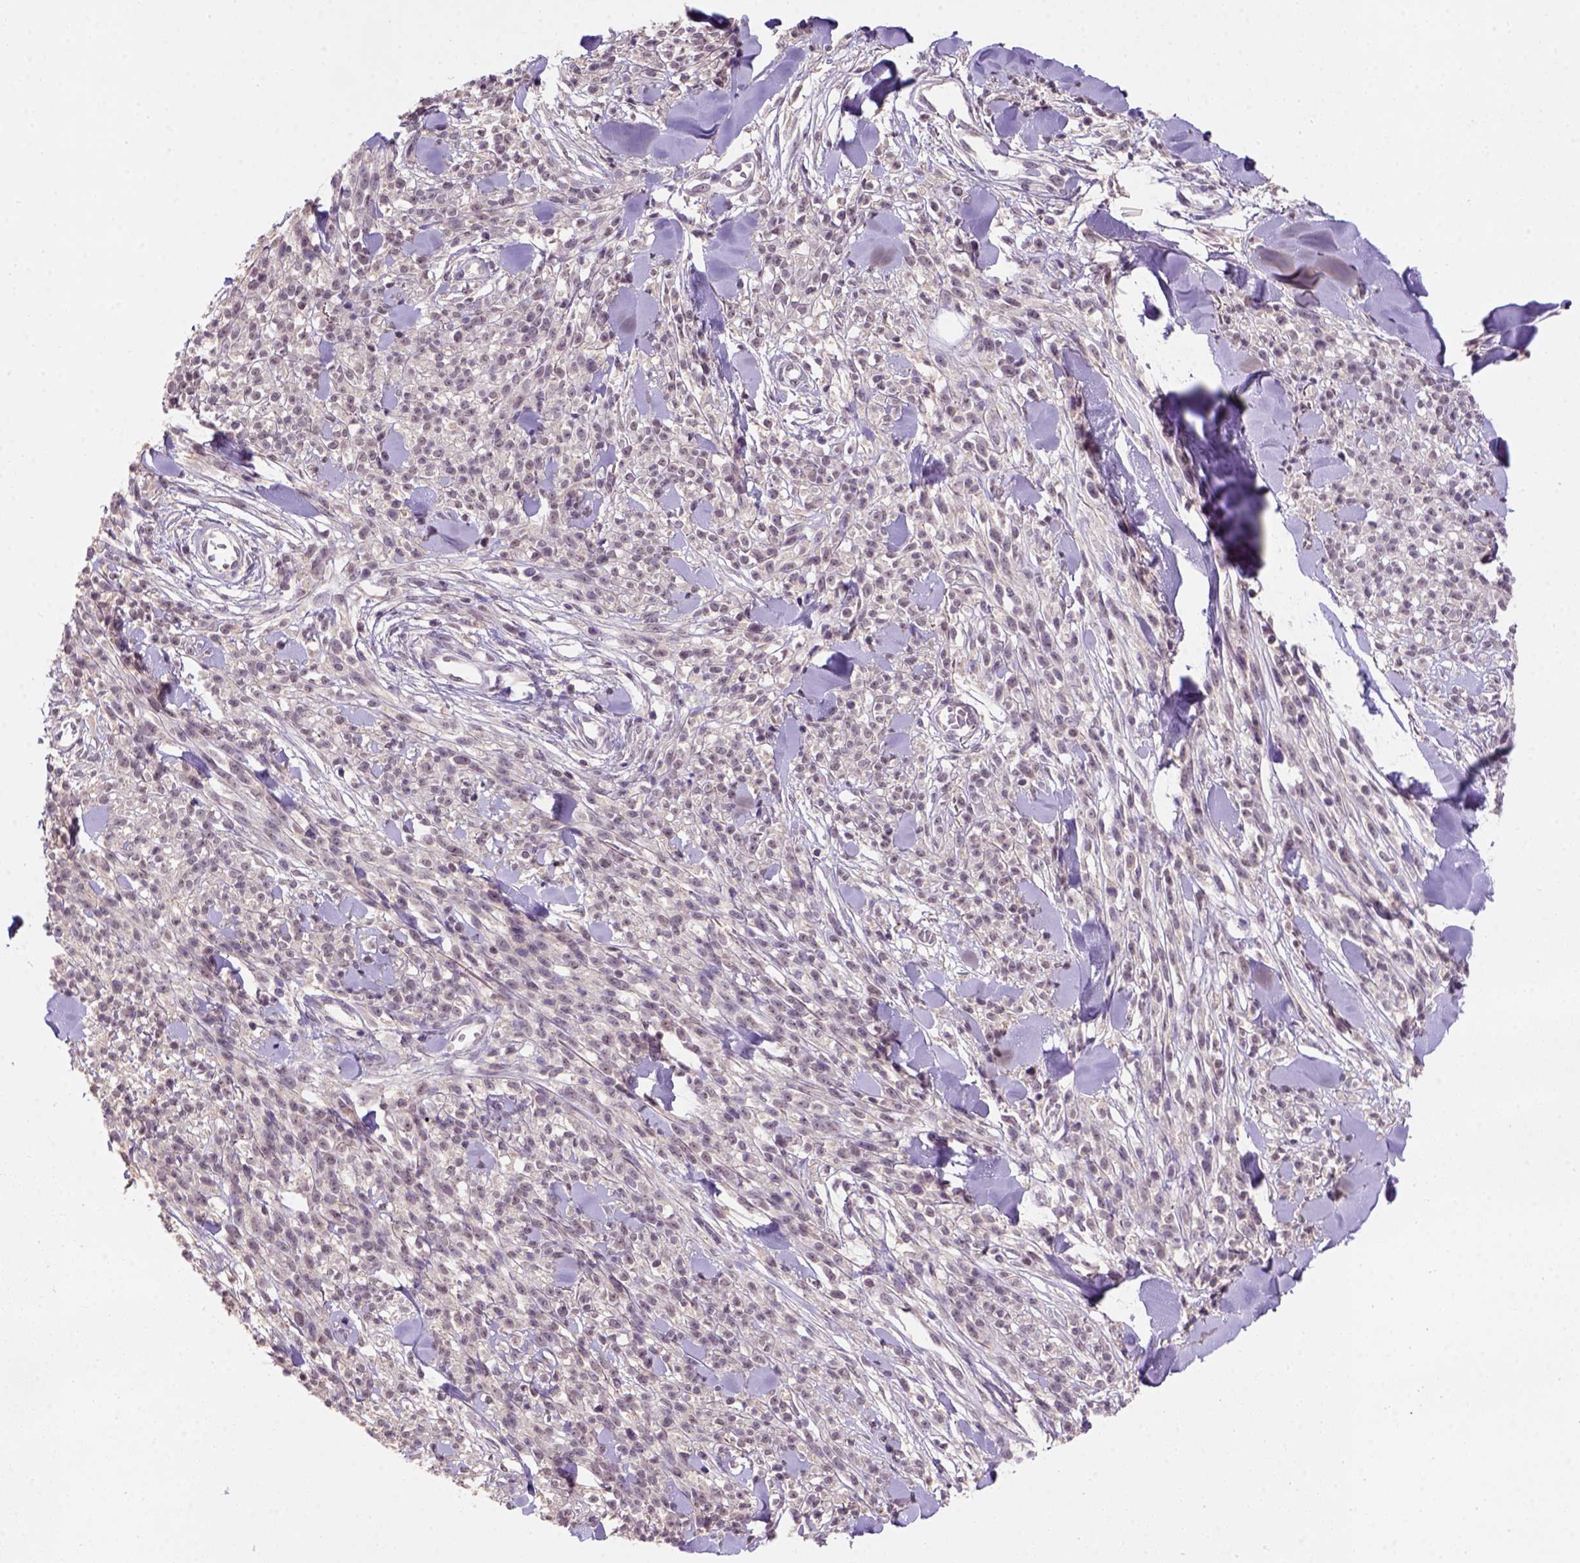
{"staining": {"intensity": "weak", "quantity": ">75%", "location": "cytoplasmic/membranous,nuclear"}, "tissue": "melanoma", "cell_type": "Tumor cells", "image_type": "cancer", "snomed": [{"axis": "morphology", "description": "Malignant melanoma, NOS"}, {"axis": "topography", "description": "Skin"}, {"axis": "topography", "description": "Skin of trunk"}], "caption": "Weak cytoplasmic/membranous and nuclear expression is seen in about >75% of tumor cells in malignant melanoma.", "gene": "SCML4", "patient": {"sex": "male", "age": 74}}